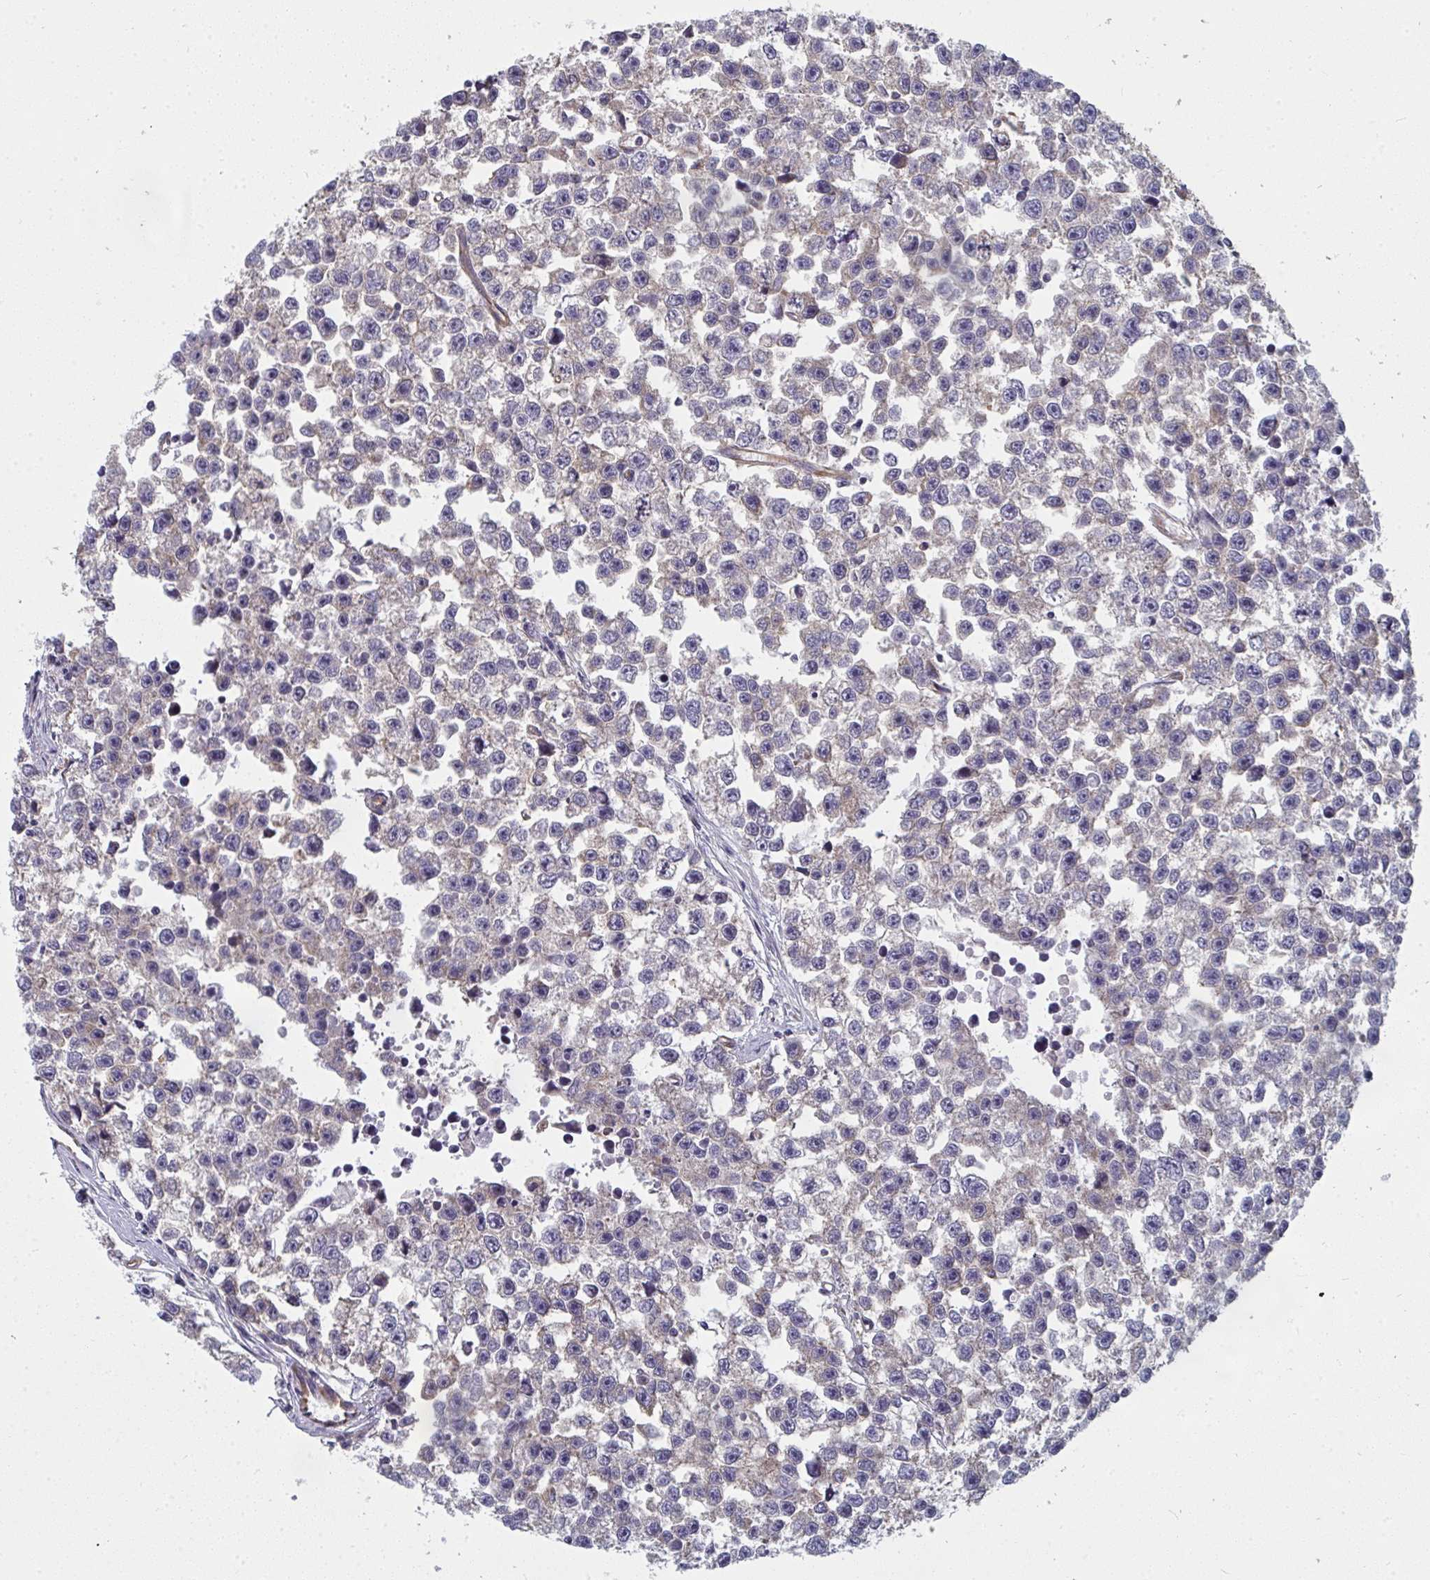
{"staining": {"intensity": "negative", "quantity": "none", "location": "none"}, "tissue": "testis cancer", "cell_type": "Tumor cells", "image_type": "cancer", "snomed": [{"axis": "morphology", "description": "Seminoma, NOS"}, {"axis": "topography", "description": "Testis"}], "caption": "Immunohistochemistry photomicrograph of neoplastic tissue: testis seminoma stained with DAB reveals no significant protein staining in tumor cells.", "gene": "DYNC1I2", "patient": {"sex": "male", "age": 26}}